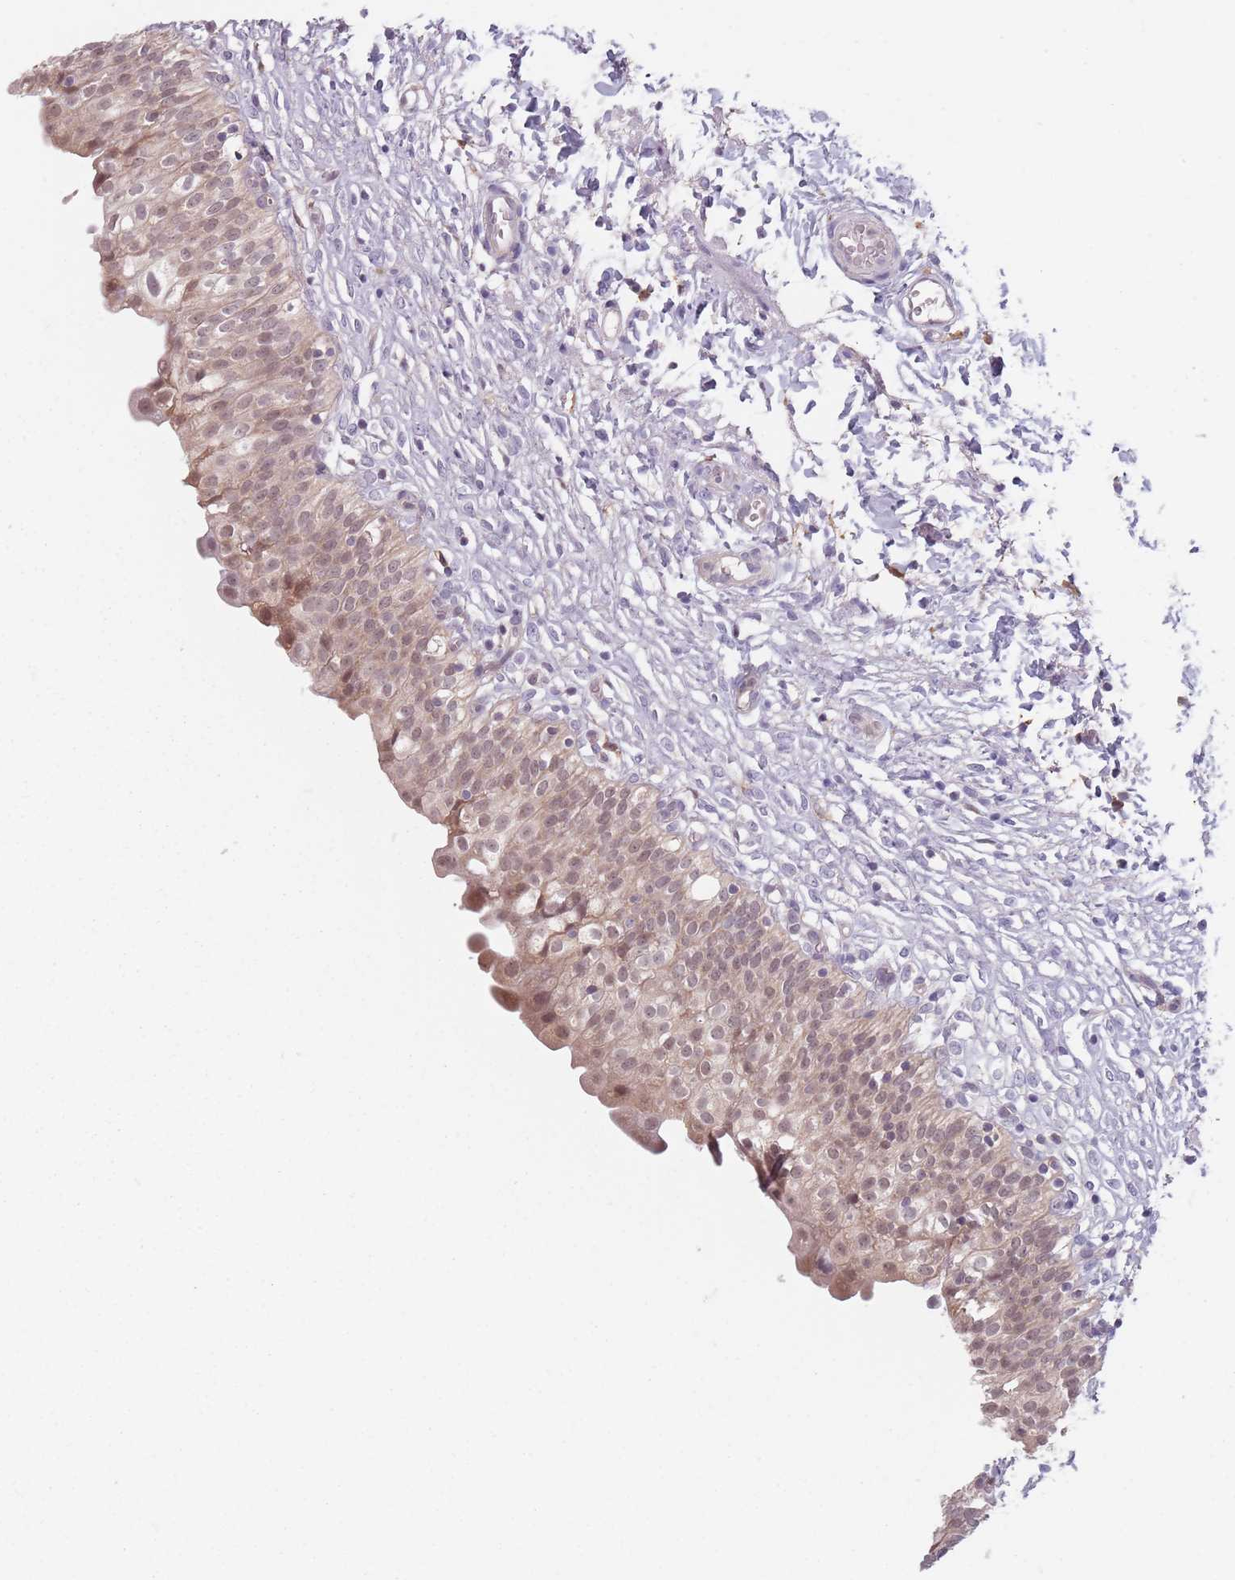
{"staining": {"intensity": "moderate", "quantity": "<25%", "location": "cytoplasmic/membranous,nuclear"}, "tissue": "urinary bladder", "cell_type": "Urothelial cells", "image_type": "normal", "snomed": [{"axis": "morphology", "description": "Normal tissue, NOS"}, {"axis": "topography", "description": "Urinary bladder"}], "caption": "Immunohistochemical staining of normal human urinary bladder demonstrates low levels of moderate cytoplasmic/membranous,nuclear staining in approximately <25% of urothelial cells.", "gene": "NAXE", "patient": {"sex": "male", "age": 55}}